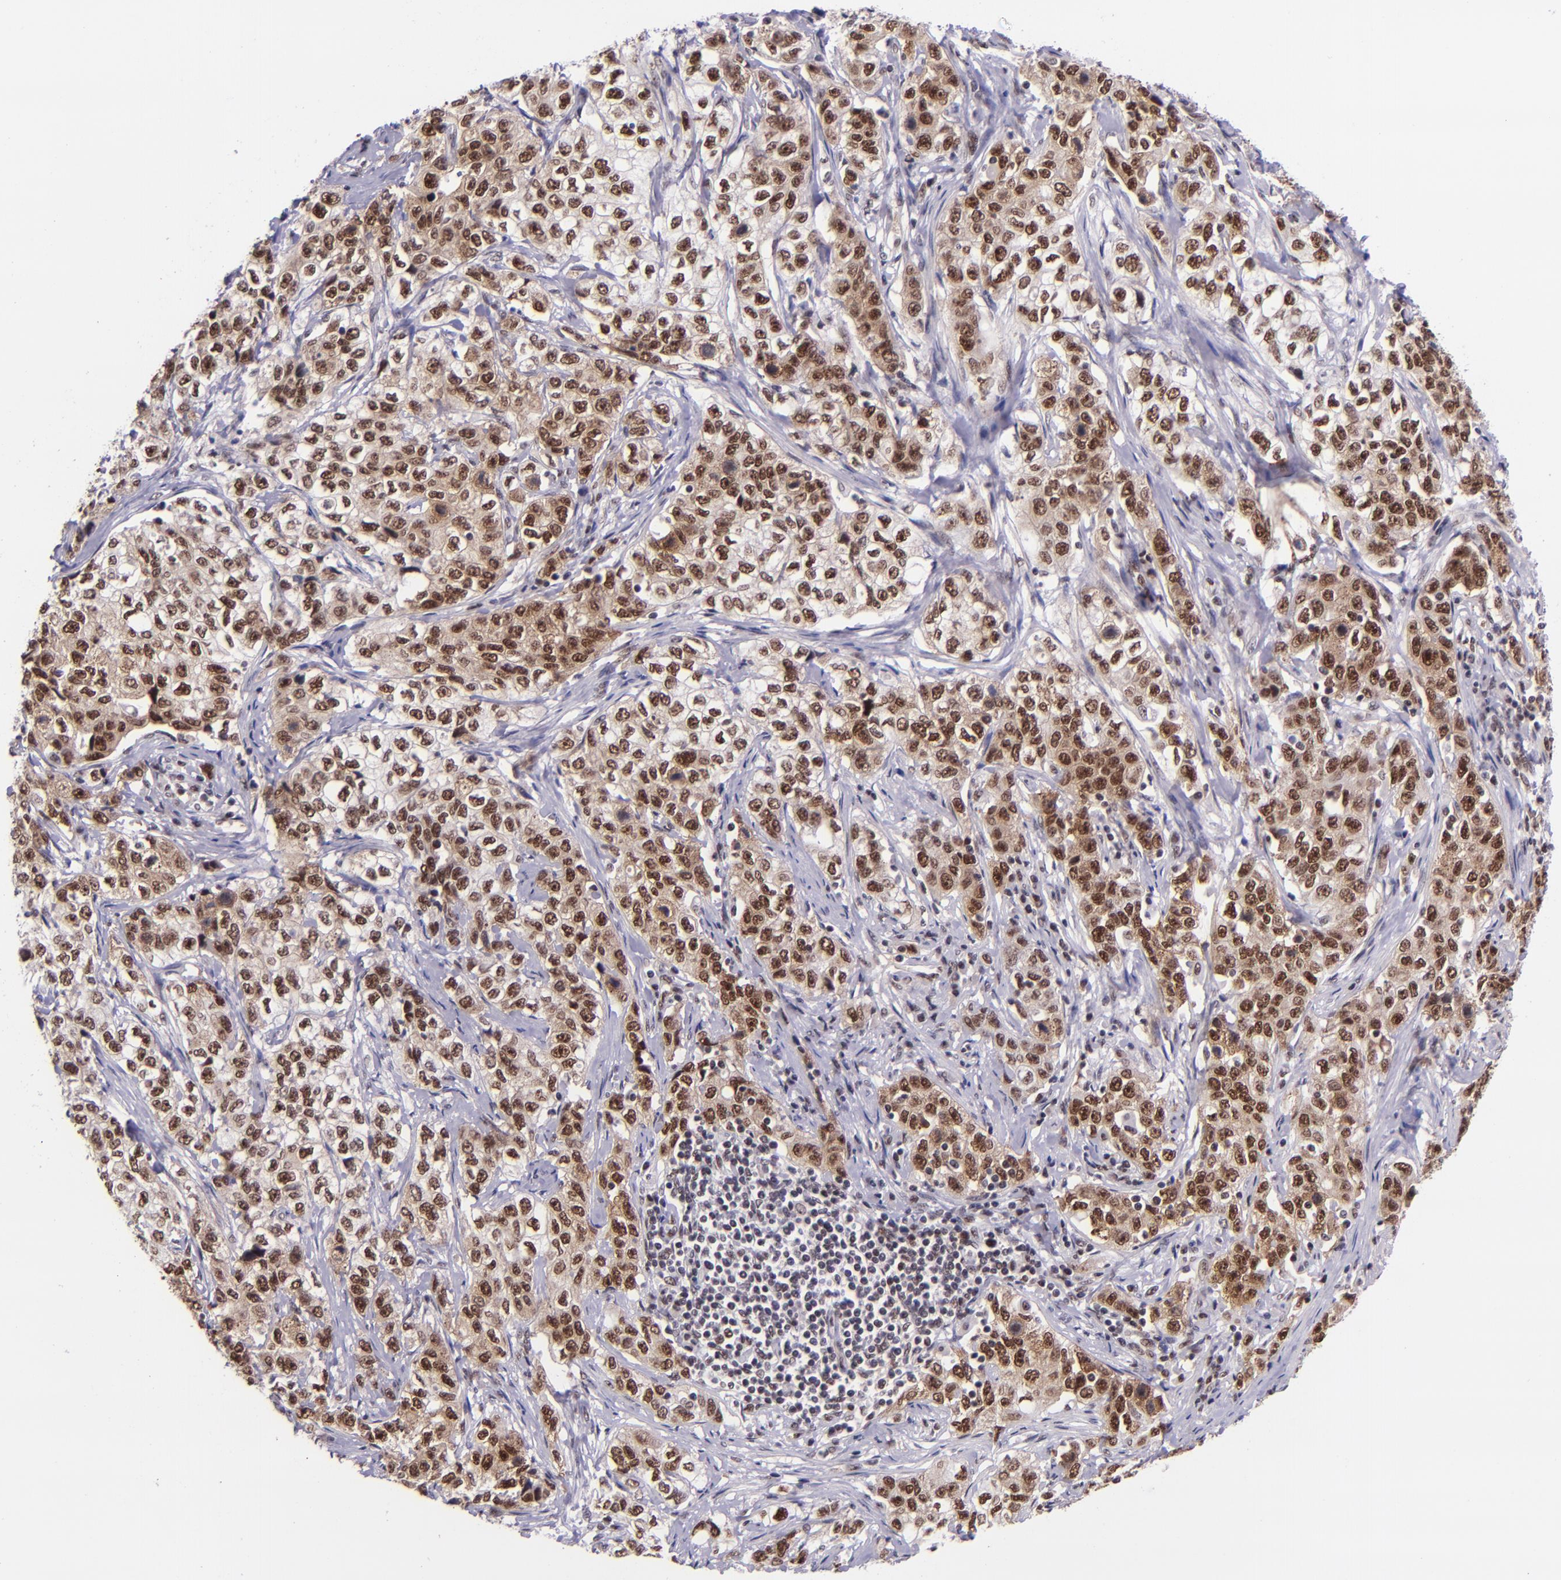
{"staining": {"intensity": "moderate", "quantity": ">75%", "location": "cytoplasmic/membranous,nuclear"}, "tissue": "stomach cancer", "cell_type": "Tumor cells", "image_type": "cancer", "snomed": [{"axis": "morphology", "description": "Adenocarcinoma, NOS"}, {"axis": "topography", "description": "Stomach"}], "caption": "Immunohistochemical staining of stomach adenocarcinoma shows medium levels of moderate cytoplasmic/membranous and nuclear positivity in about >75% of tumor cells.", "gene": "GPKOW", "patient": {"sex": "male", "age": 48}}